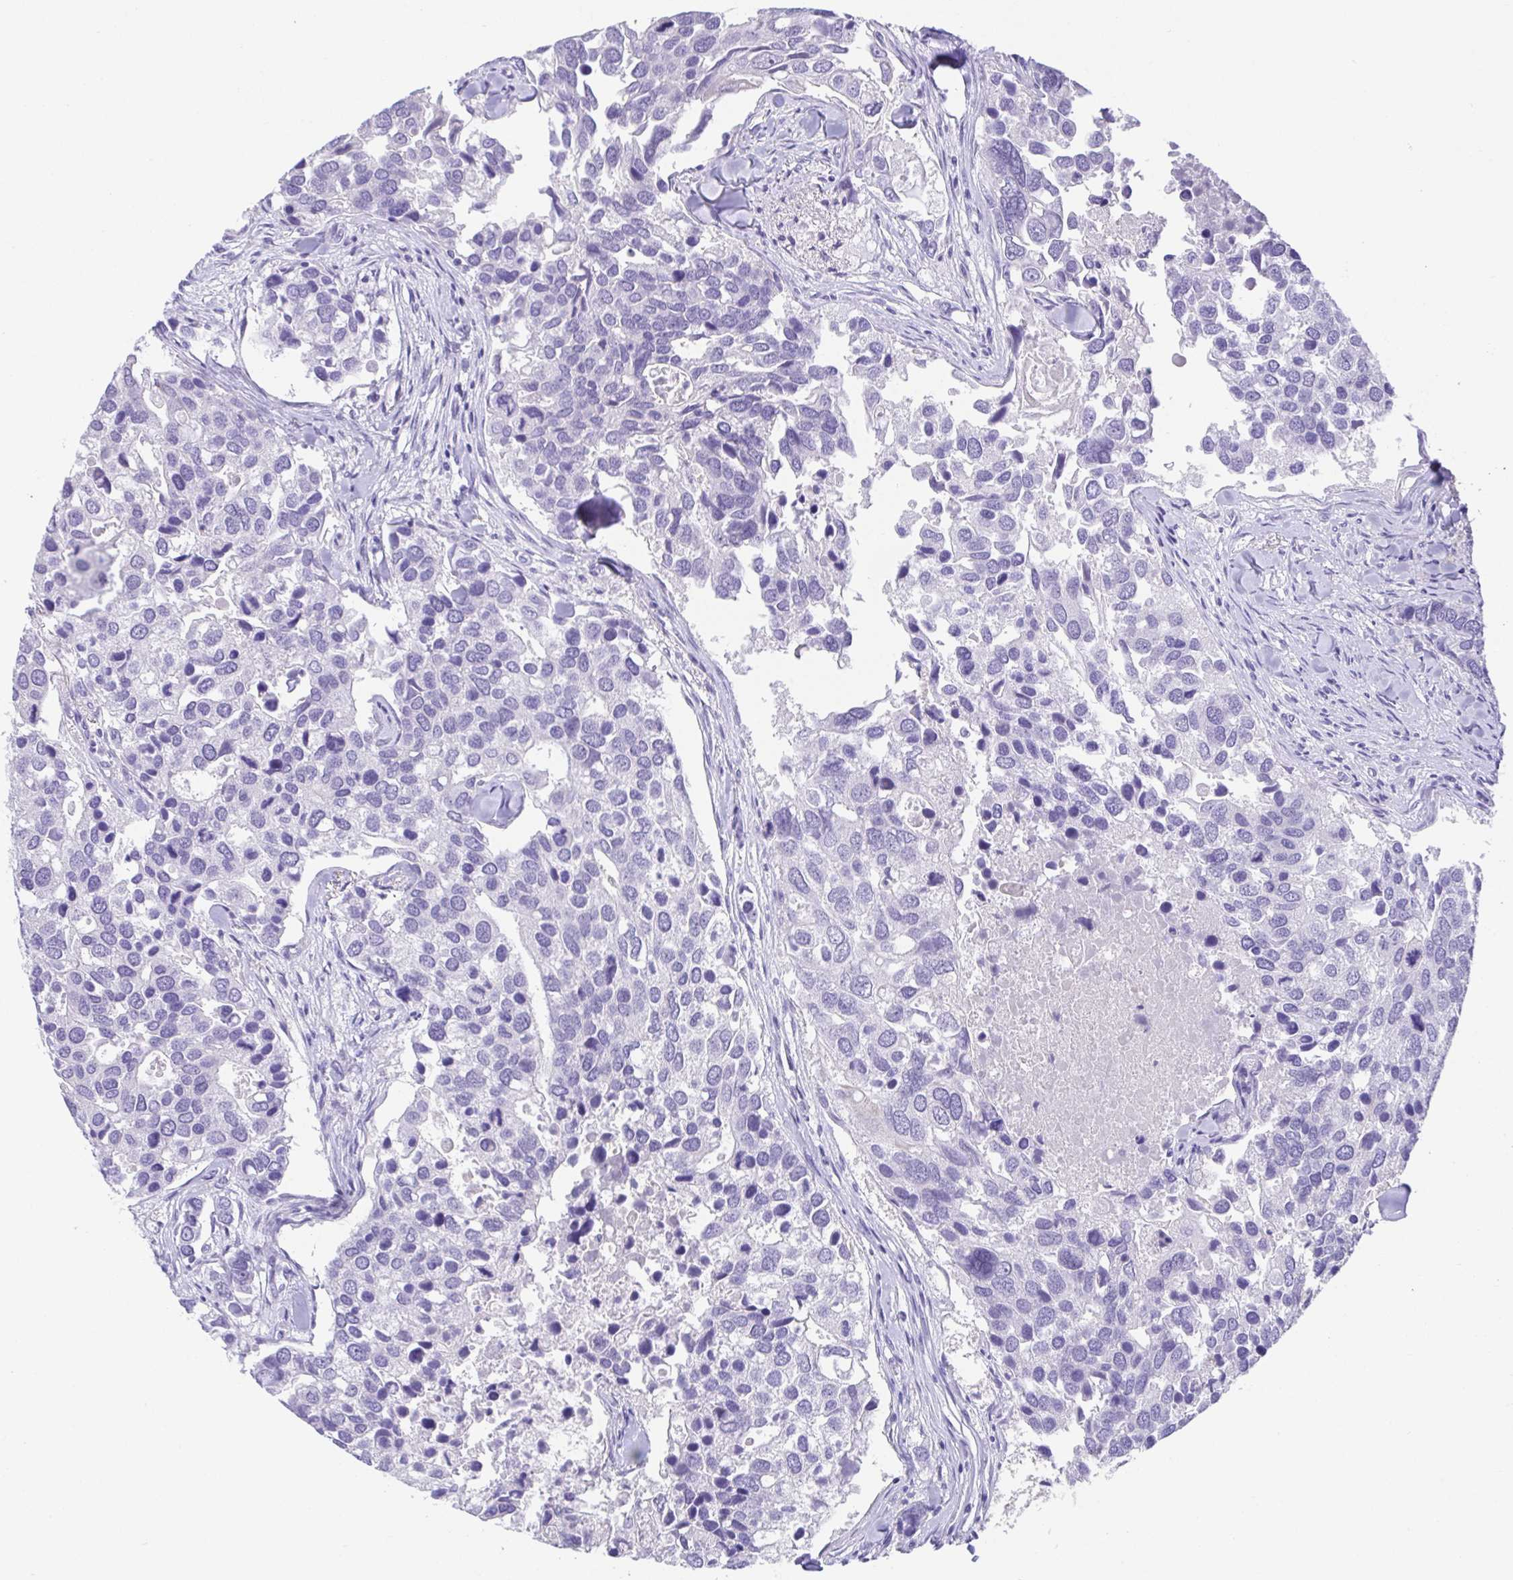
{"staining": {"intensity": "negative", "quantity": "none", "location": "none"}, "tissue": "breast cancer", "cell_type": "Tumor cells", "image_type": "cancer", "snomed": [{"axis": "morphology", "description": "Duct carcinoma"}, {"axis": "topography", "description": "Breast"}], "caption": "The immunohistochemistry micrograph has no significant staining in tumor cells of breast cancer (invasive ductal carcinoma) tissue. (DAB immunohistochemistry with hematoxylin counter stain).", "gene": "SPATA4", "patient": {"sex": "female", "age": 83}}